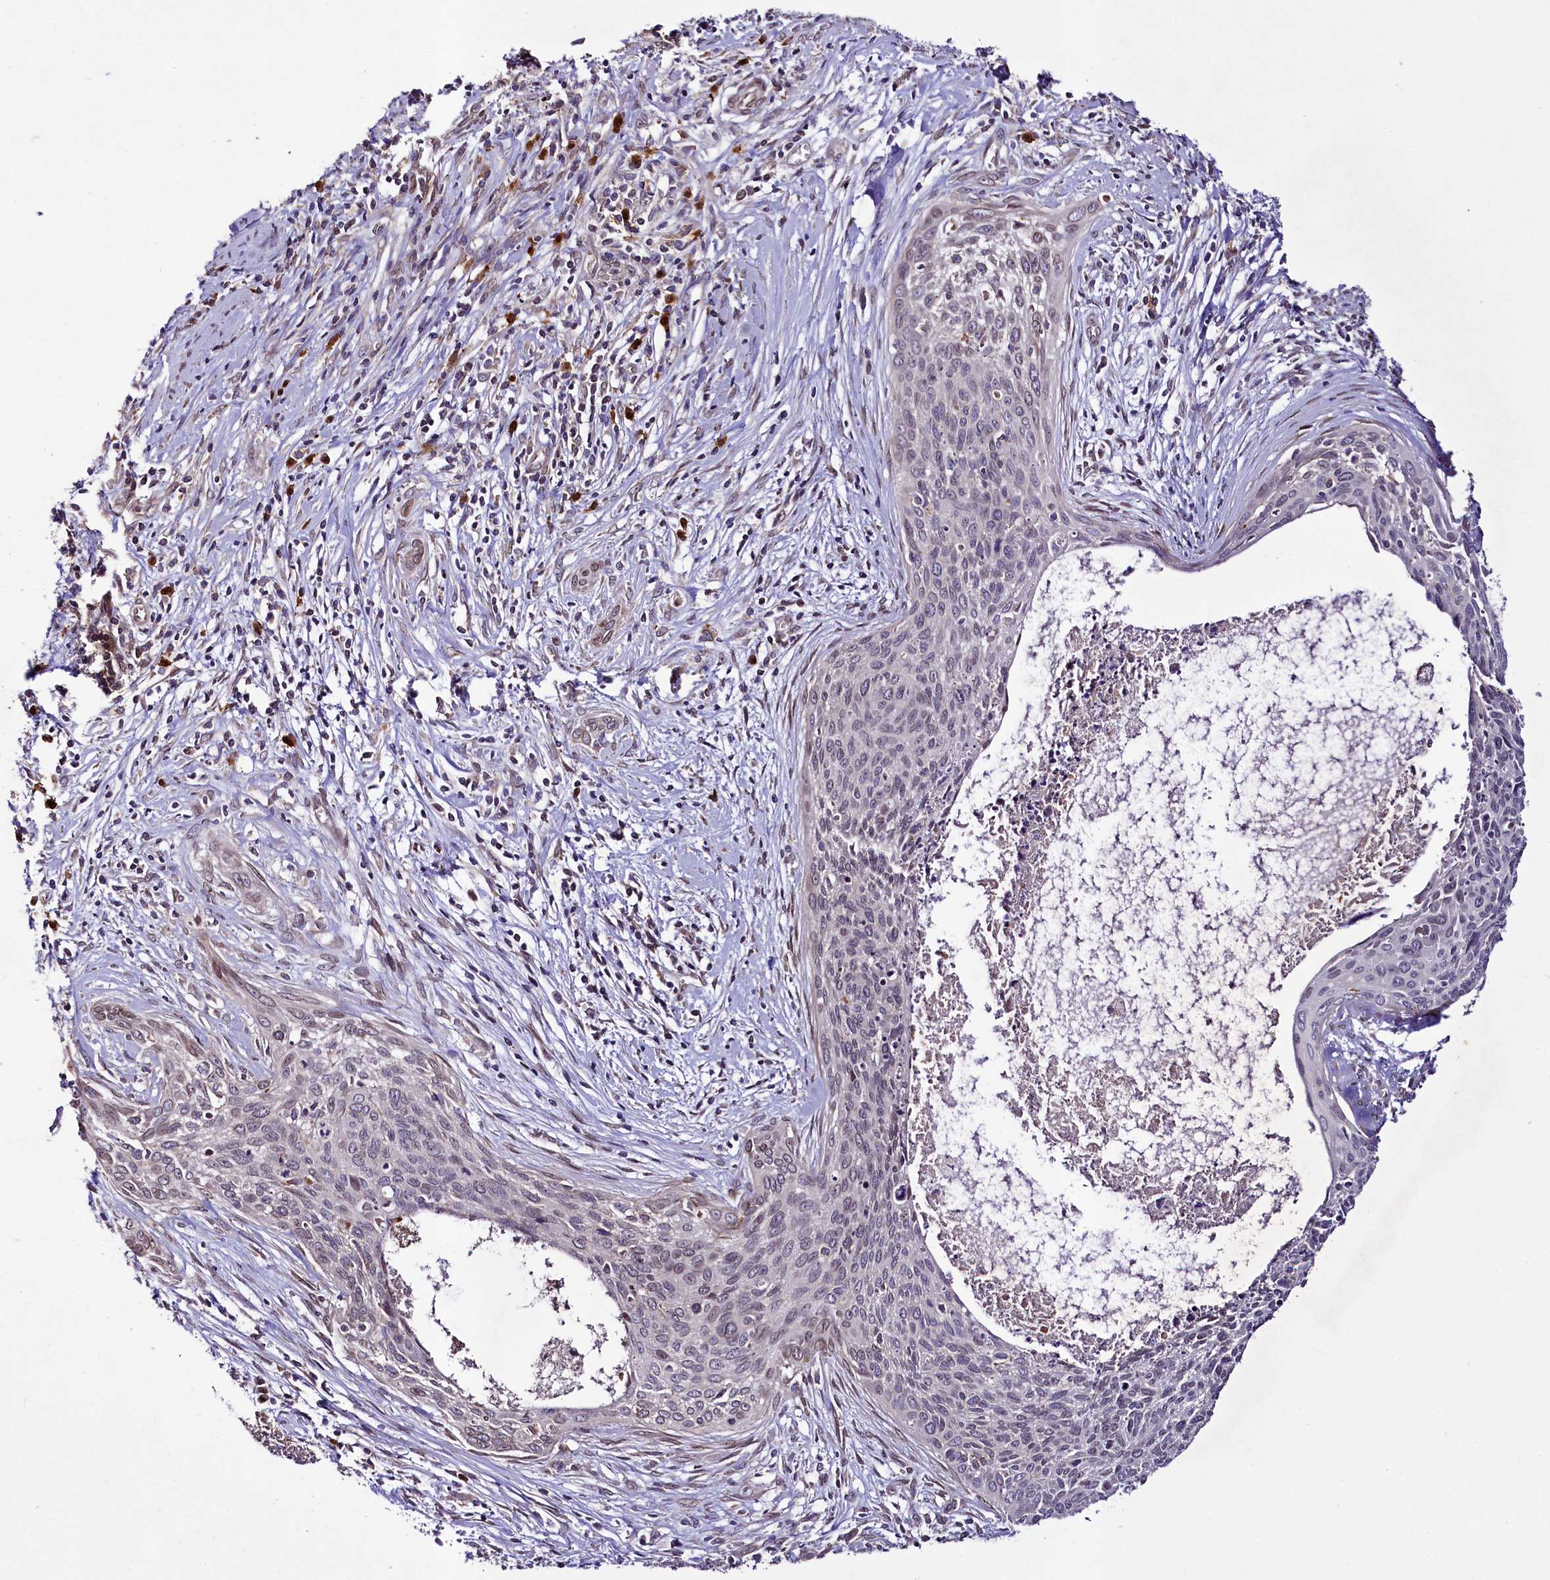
{"staining": {"intensity": "weak", "quantity": "<25%", "location": "nuclear"}, "tissue": "cervical cancer", "cell_type": "Tumor cells", "image_type": "cancer", "snomed": [{"axis": "morphology", "description": "Squamous cell carcinoma, NOS"}, {"axis": "topography", "description": "Cervix"}], "caption": "IHC micrograph of neoplastic tissue: human squamous cell carcinoma (cervical) stained with DAB demonstrates no significant protein expression in tumor cells.", "gene": "ZNF226", "patient": {"sex": "female", "age": 55}}